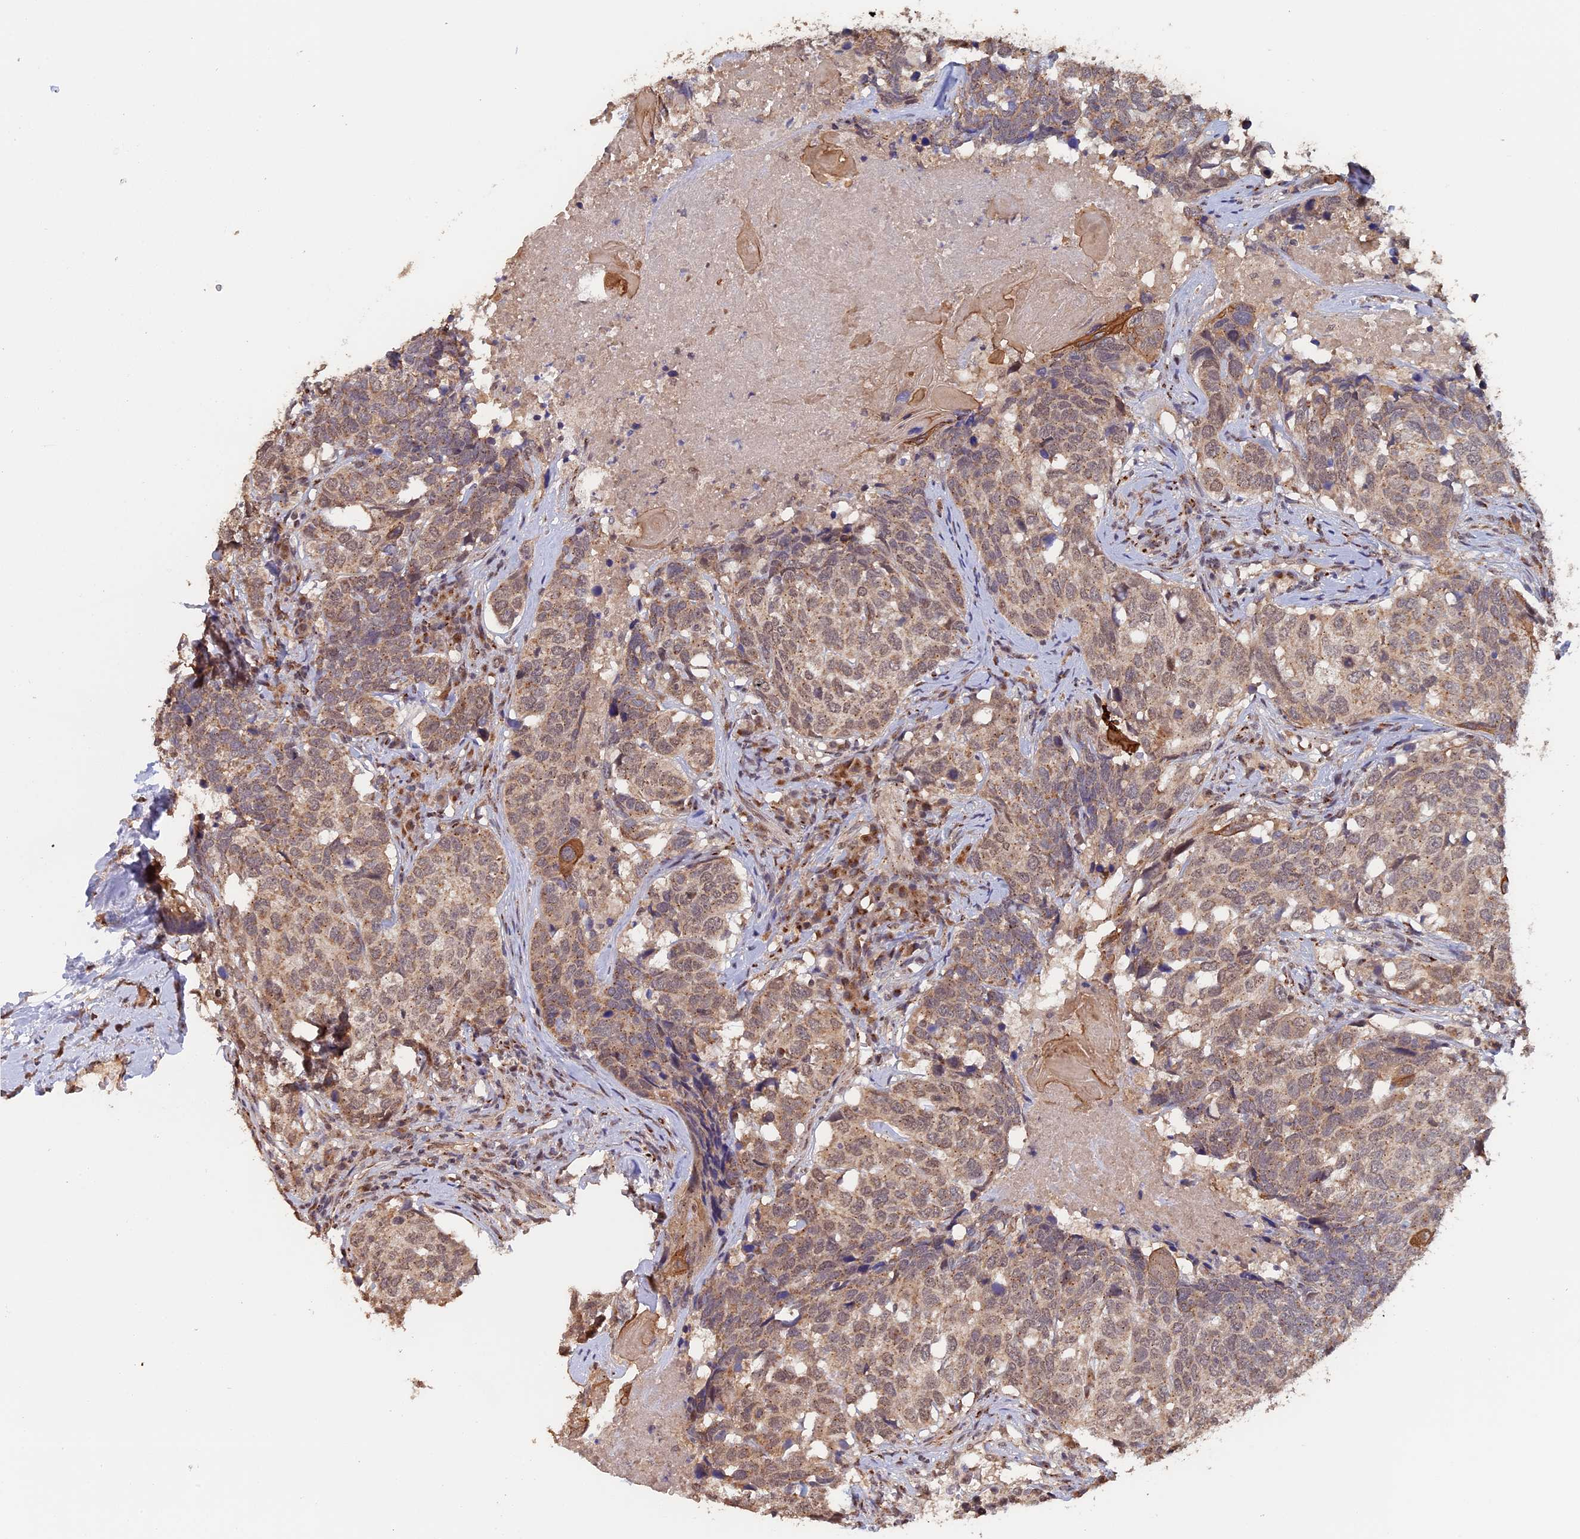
{"staining": {"intensity": "weak", "quantity": ">75%", "location": "cytoplasmic/membranous,nuclear"}, "tissue": "head and neck cancer", "cell_type": "Tumor cells", "image_type": "cancer", "snomed": [{"axis": "morphology", "description": "Squamous cell carcinoma, NOS"}, {"axis": "topography", "description": "Head-Neck"}], "caption": "Protein staining of head and neck squamous cell carcinoma tissue reveals weak cytoplasmic/membranous and nuclear expression in approximately >75% of tumor cells.", "gene": "PIGQ", "patient": {"sex": "male", "age": 66}}